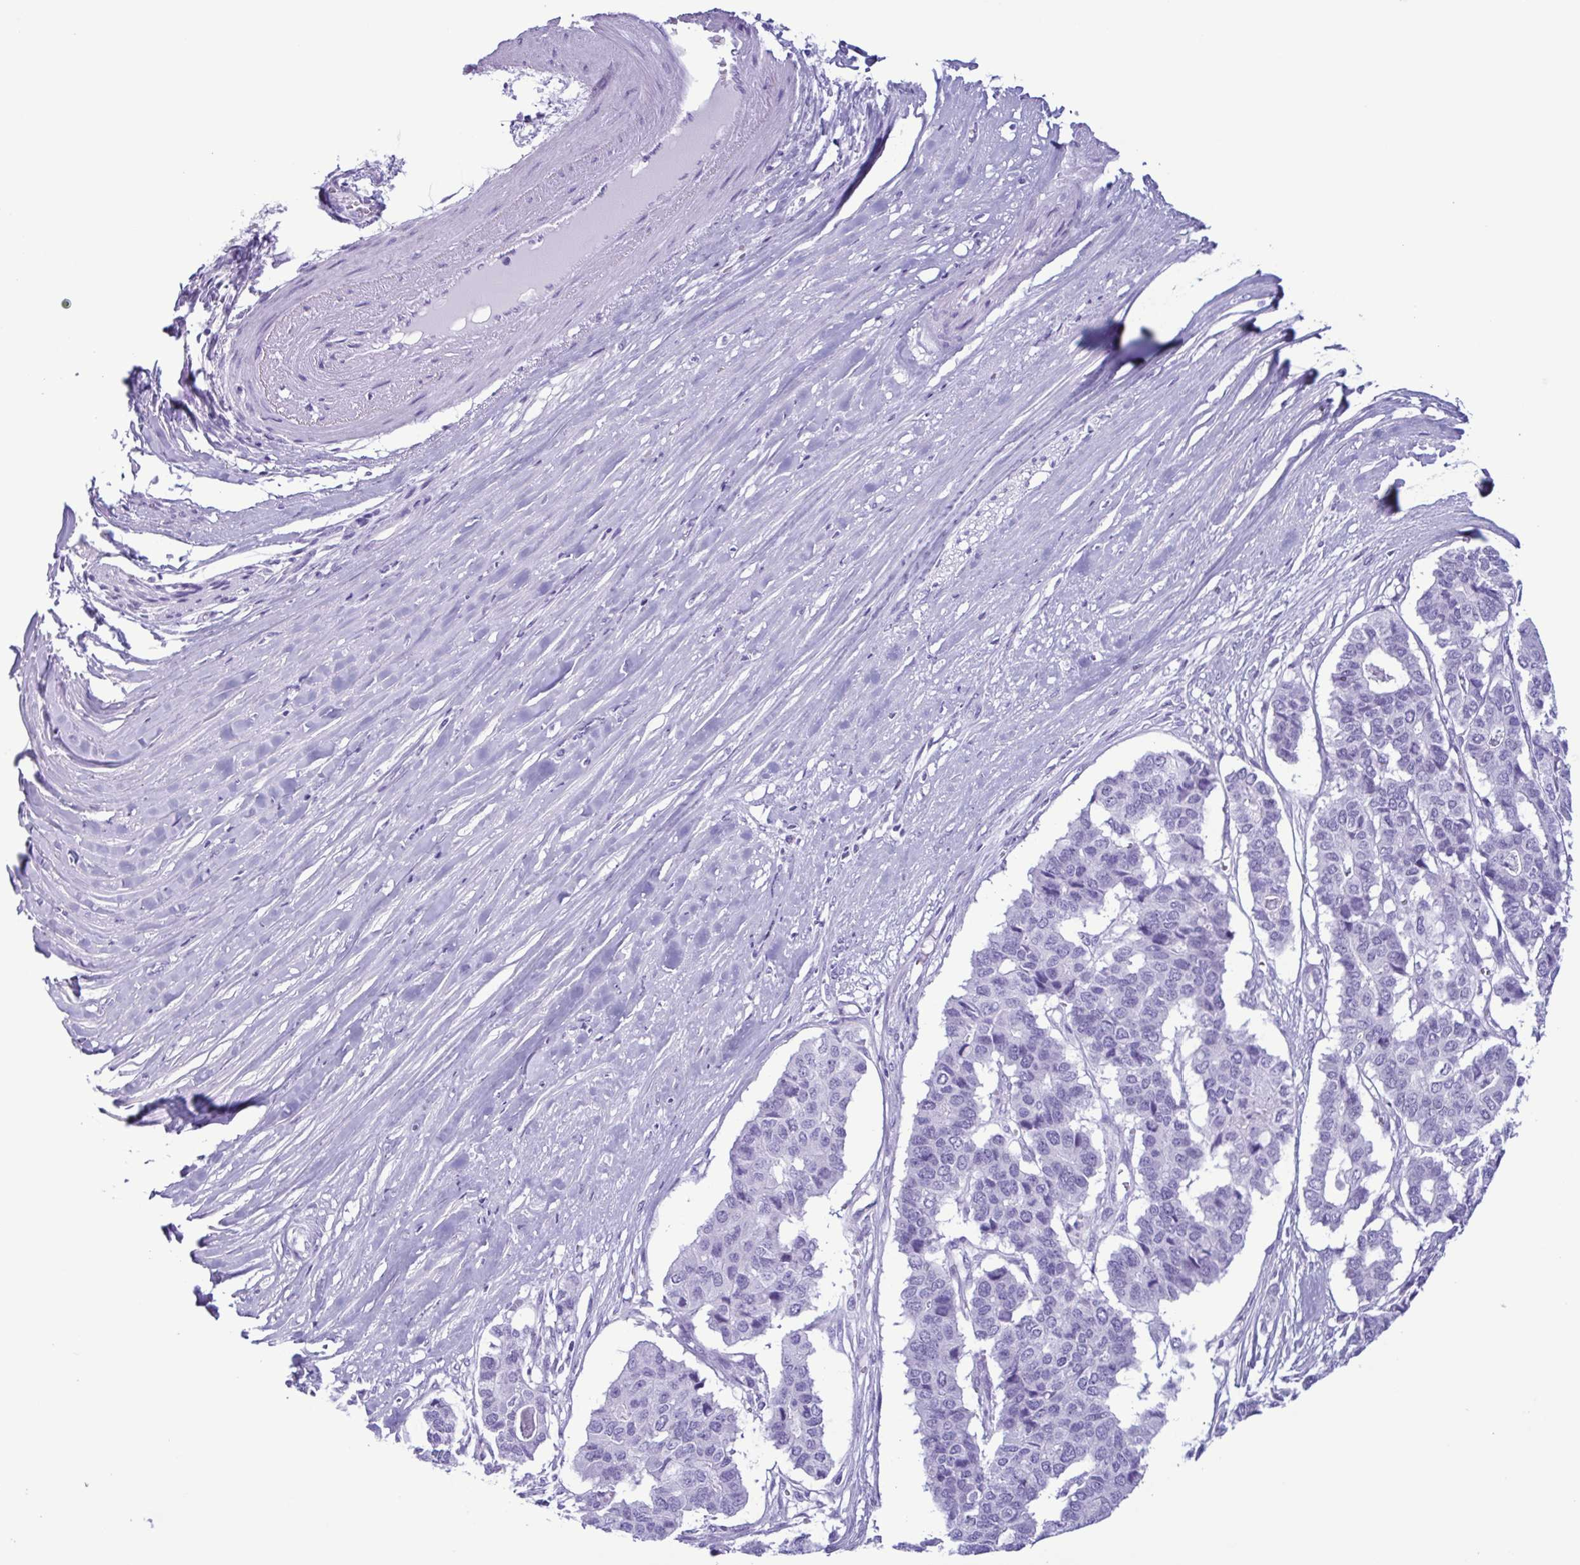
{"staining": {"intensity": "negative", "quantity": "none", "location": "none"}, "tissue": "pancreatic cancer", "cell_type": "Tumor cells", "image_type": "cancer", "snomed": [{"axis": "morphology", "description": "Adenocarcinoma, NOS"}, {"axis": "topography", "description": "Pancreas"}], "caption": "This is an immunohistochemistry micrograph of human adenocarcinoma (pancreatic). There is no positivity in tumor cells.", "gene": "LTF", "patient": {"sex": "male", "age": 50}}